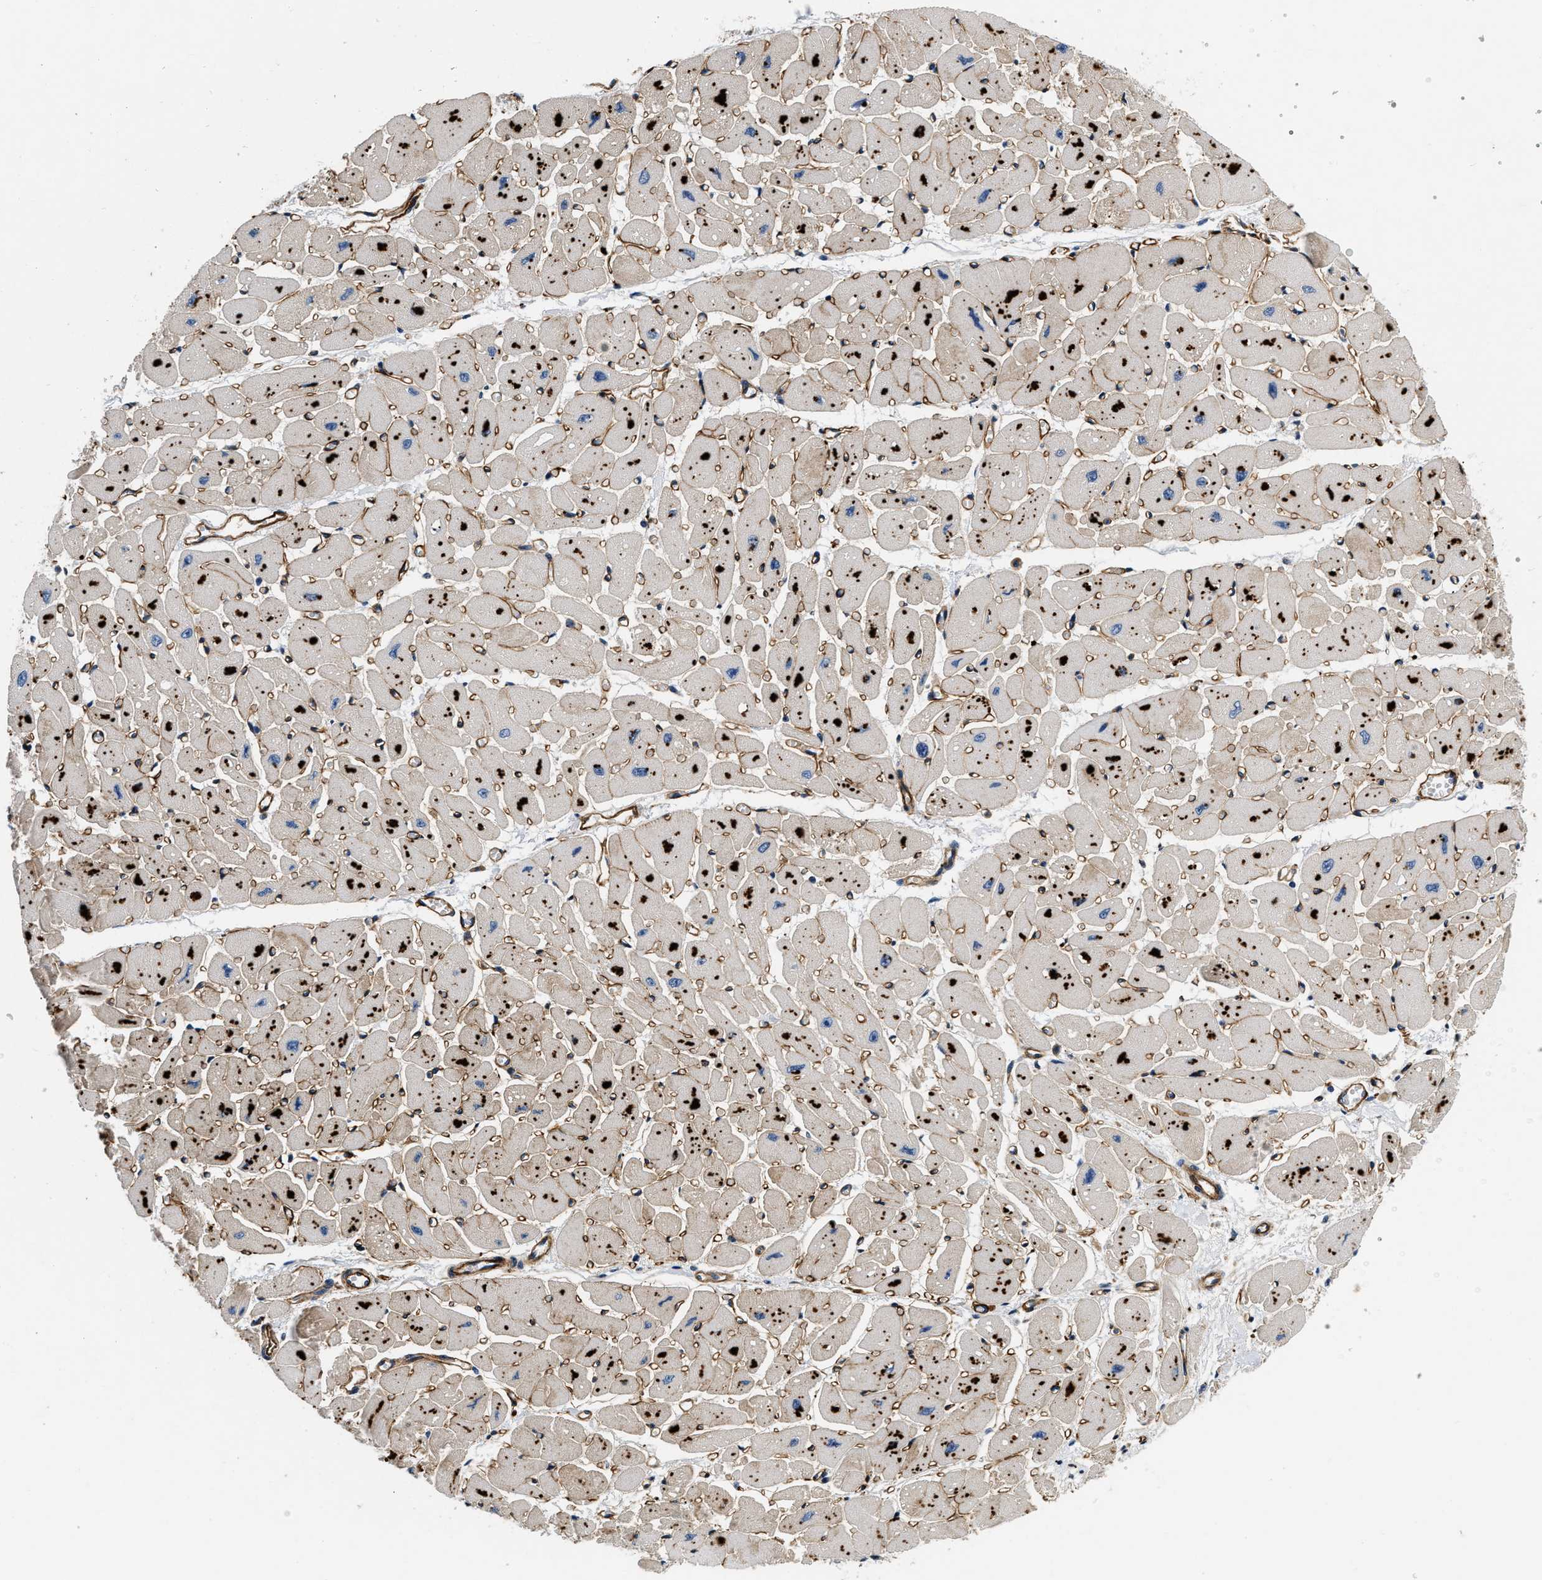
{"staining": {"intensity": "weak", "quantity": ">75%", "location": "cytoplasmic/membranous"}, "tissue": "heart muscle", "cell_type": "Cardiomyocytes", "image_type": "normal", "snomed": [{"axis": "morphology", "description": "Normal tissue, NOS"}, {"axis": "topography", "description": "Heart"}], "caption": "This is an image of IHC staining of benign heart muscle, which shows weak positivity in the cytoplasmic/membranous of cardiomyocytes.", "gene": "NME6", "patient": {"sex": "female", "age": 54}}